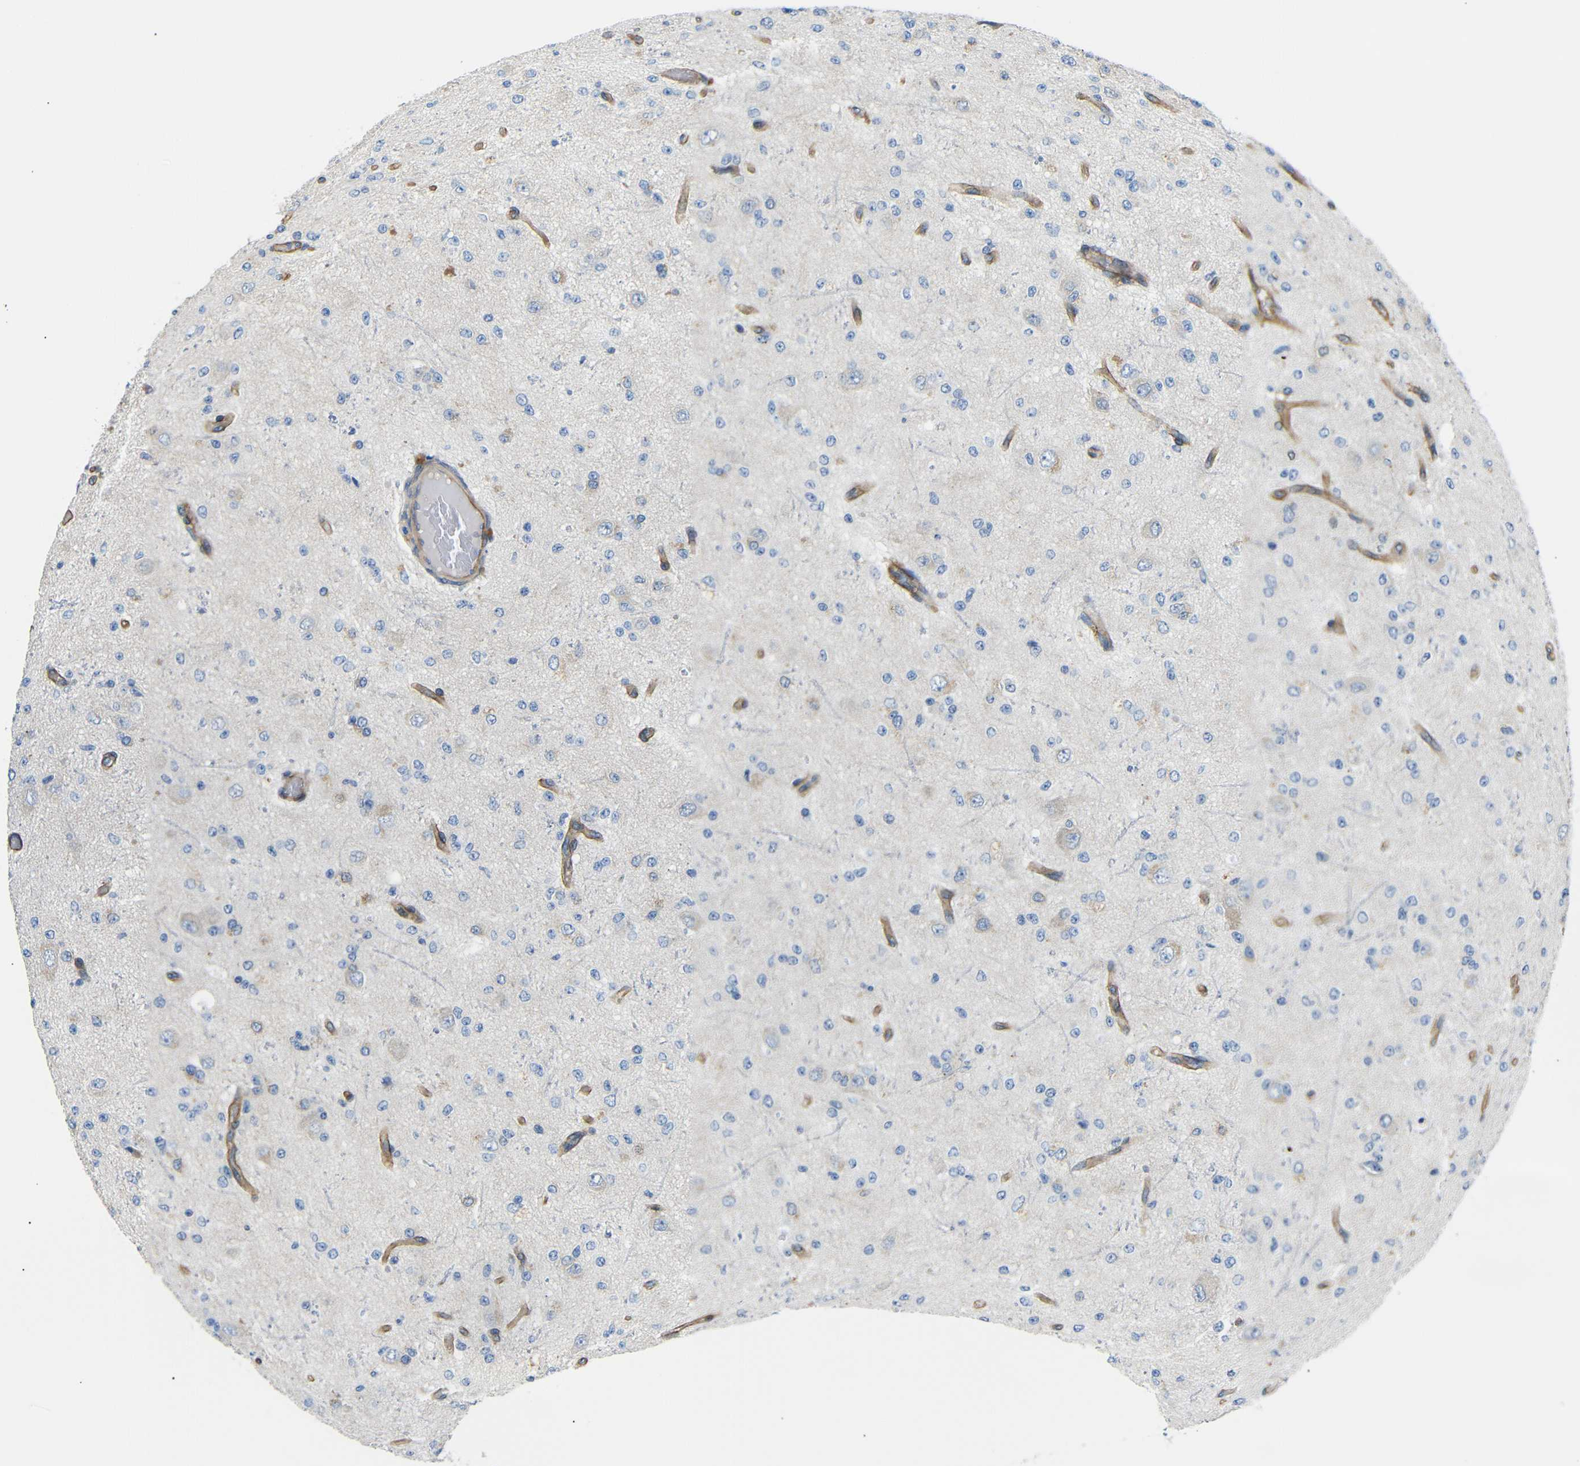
{"staining": {"intensity": "negative", "quantity": "none", "location": "none"}, "tissue": "glioma", "cell_type": "Tumor cells", "image_type": "cancer", "snomed": [{"axis": "morphology", "description": "Glioma, malignant, High grade"}, {"axis": "topography", "description": "pancreas cauda"}], "caption": "Tumor cells are negative for protein expression in human malignant glioma (high-grade).", "gene": "MYO1B", "patient": {"sex": "male", "age": 60}}